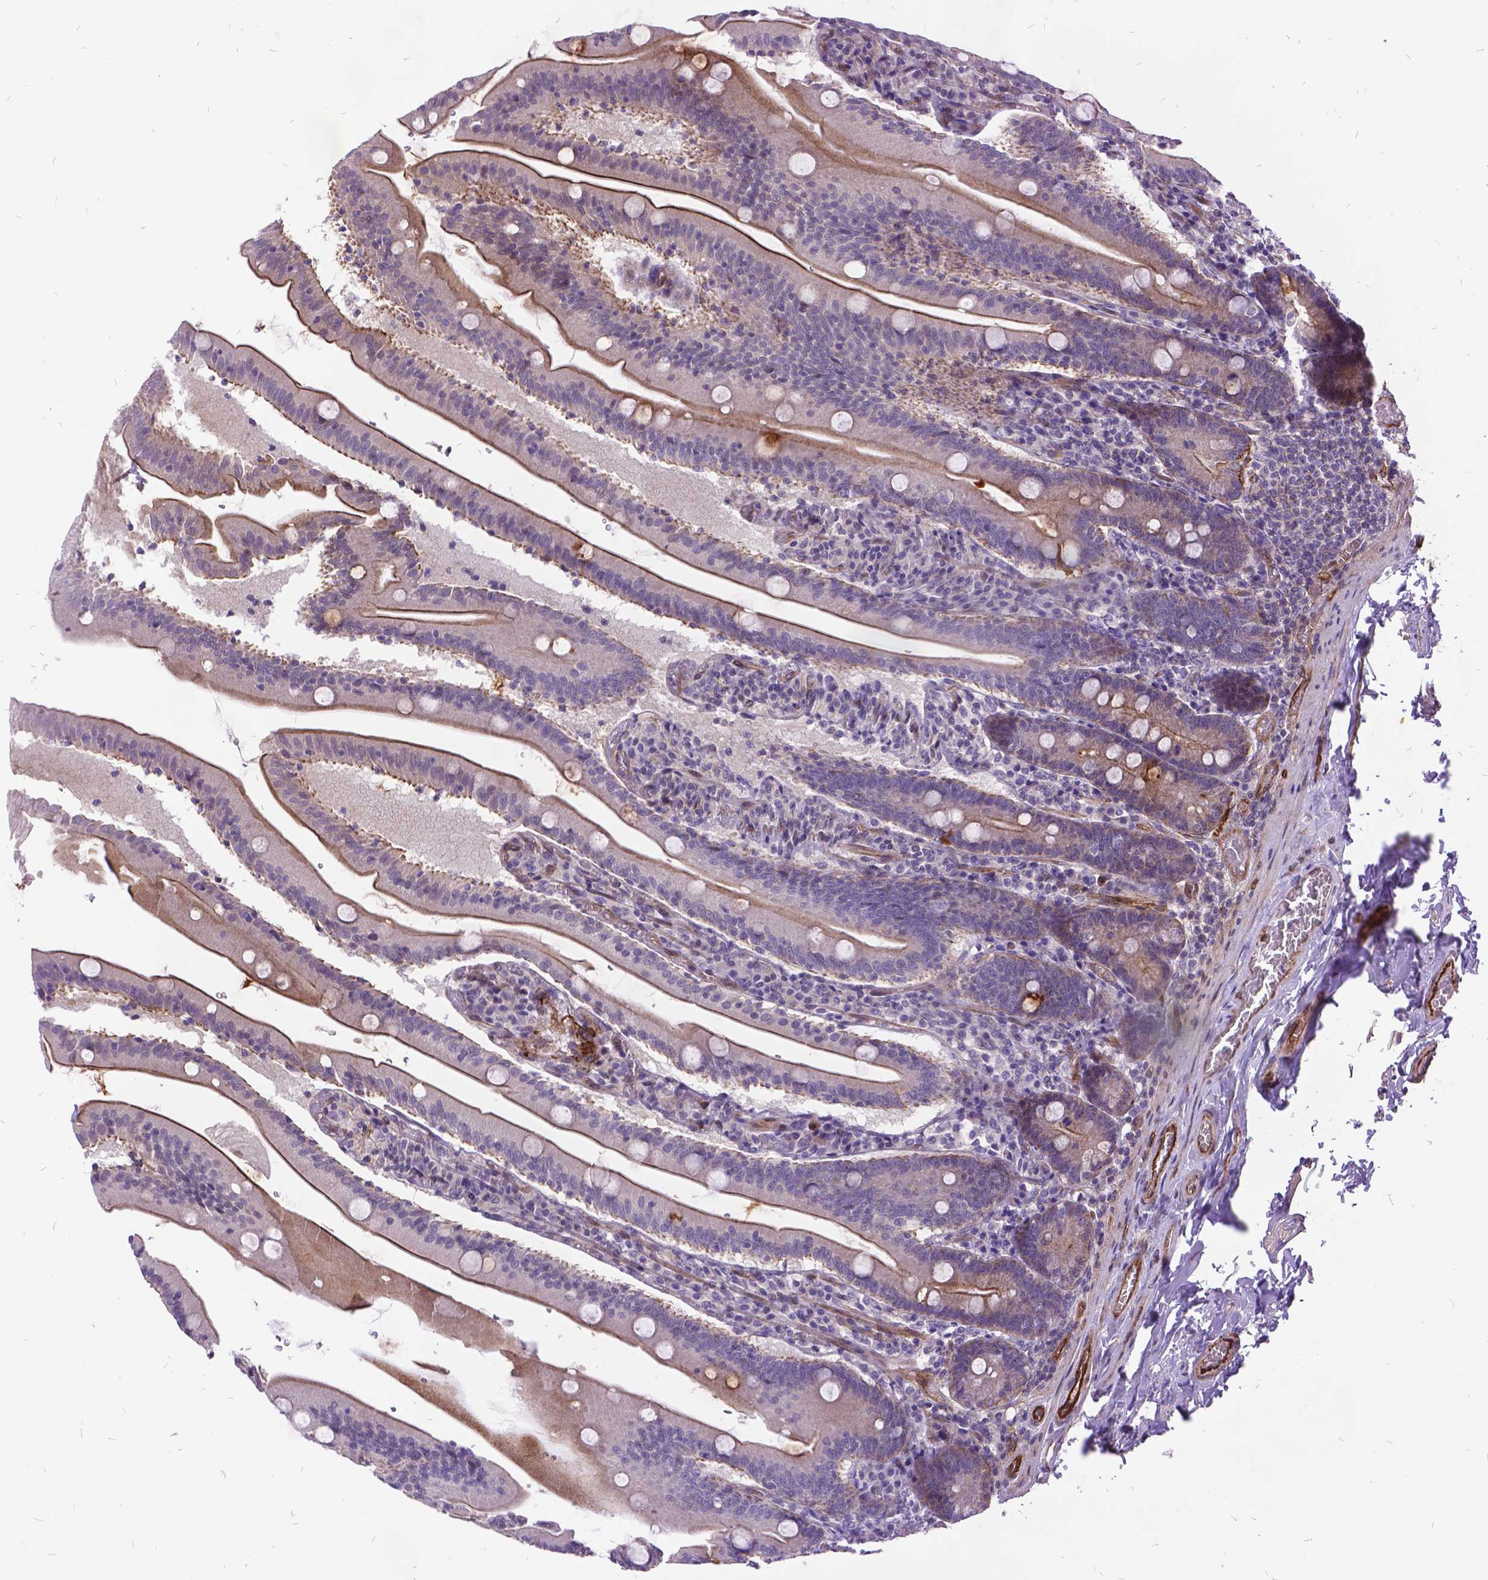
{"staining": {"intensity": "moderate", "quantity": ">75%", "location": "cytoplasmic/membranous"}, "tissue": "small intestine", "cell_type": "Glandular cells", "image_type": "normal", "snomed": [{"axis": "morphology", "description": "Normal tissue, NOS"}, {"axis": "topography", "description": "Small intestine"}], "caption": "This is an image of IHC staining of benign small intestine, which shows moderate positivity in the cytoplasmic/membranous of glandular cells.", "gene": "GRB7", "patient": {"sex": "male", "age": 37}}